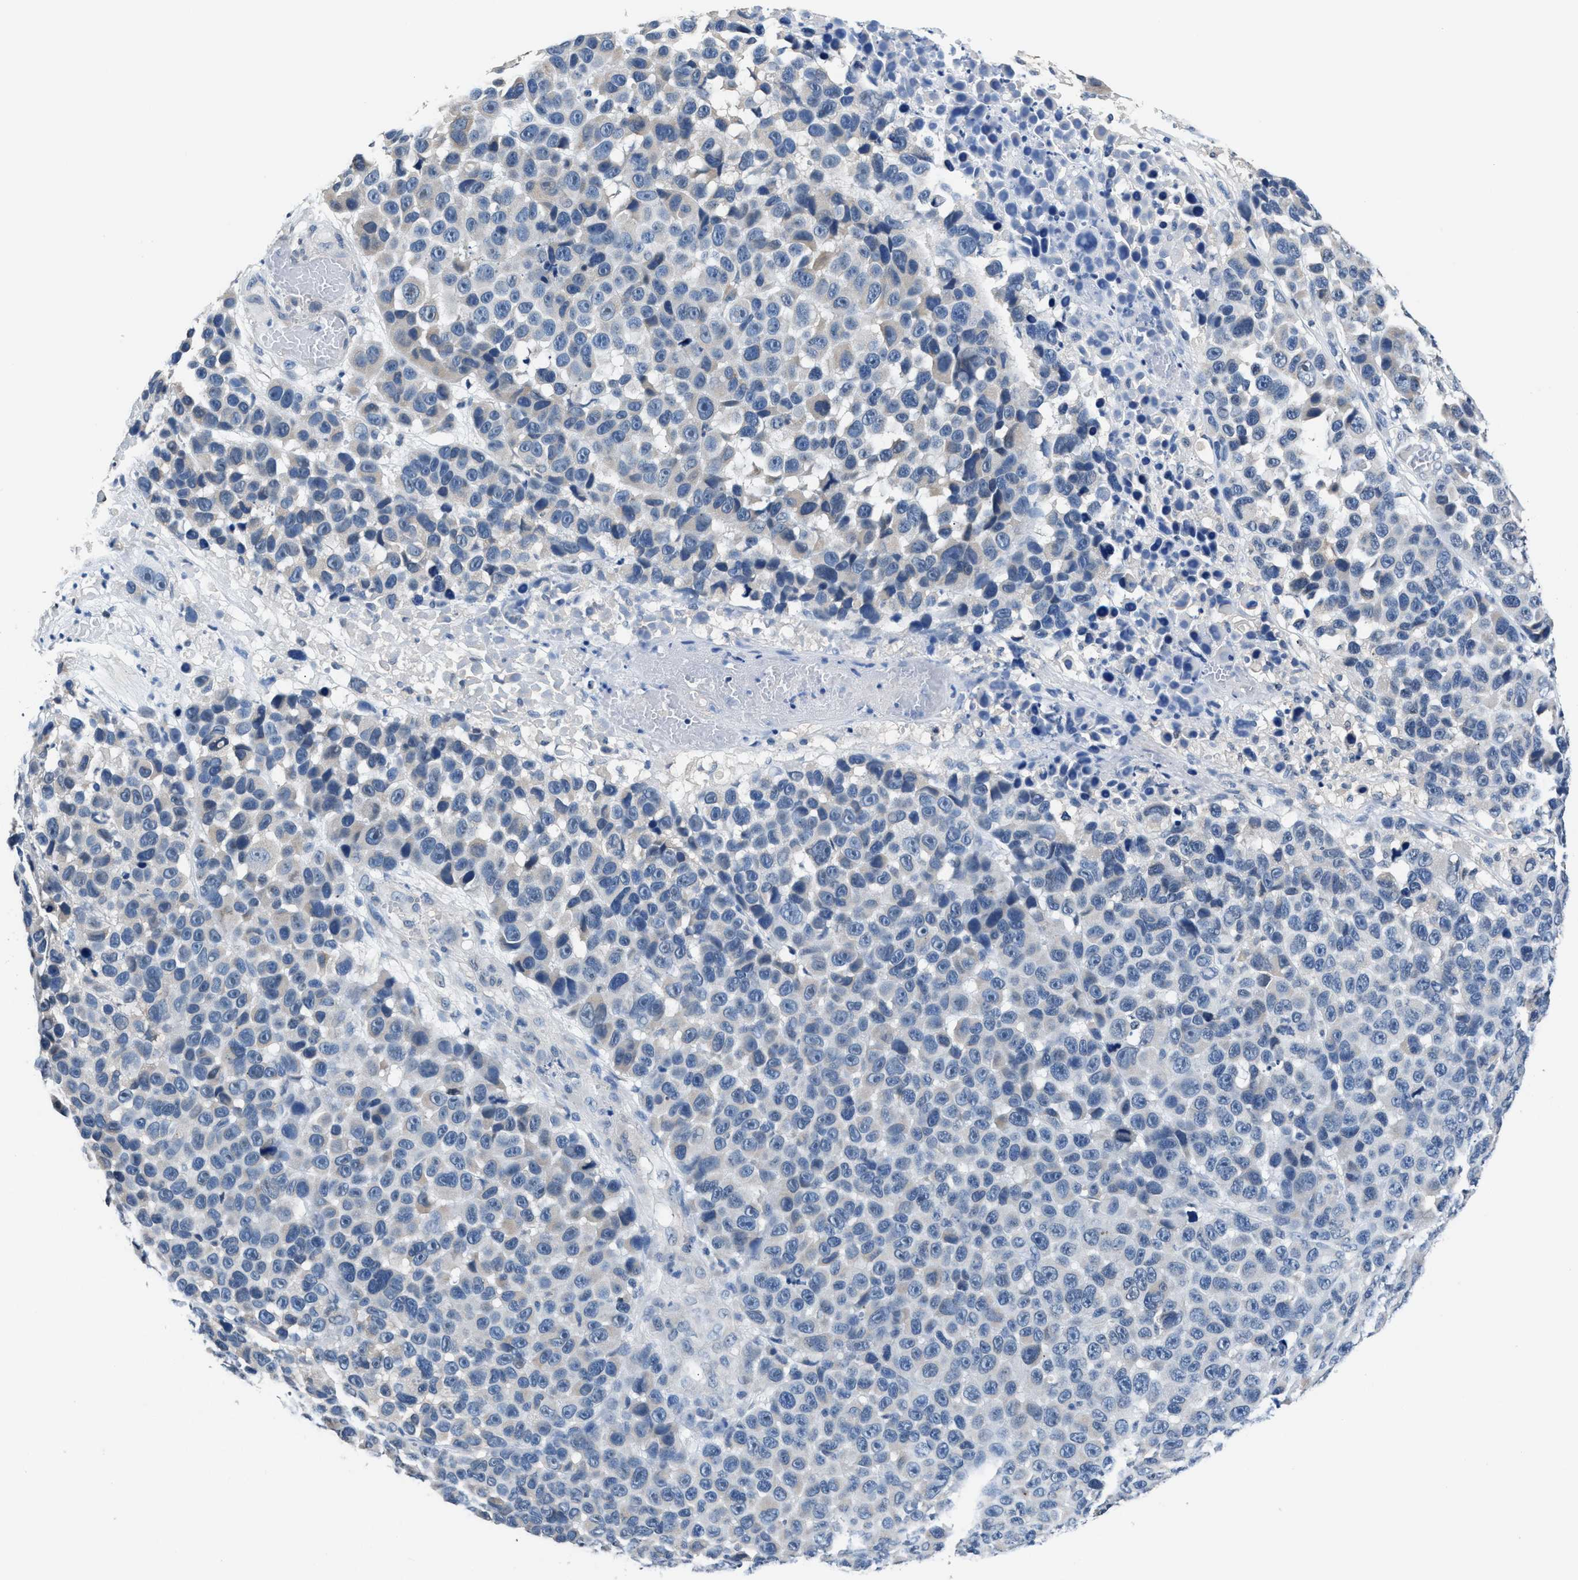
{"staining": {"intensity": "negative", "quantity": "none", "location": "none"}, "tissue": "melanoma", "cell_type": "Tumor cells", "image_type": "cancer", "snomed": [{"axis": "morphology", "description": "Malignant melanoma, NOS"}, {"axis": "topography", "description": "Skin"}], "caption": "Immunohistochemistry (IHC) photomicrograph of human melanoma stained for a protein (brown), which displays no staining in tumor cells.", "gene": "MYH3", "patient": {"sex": "male", "age": 53}}